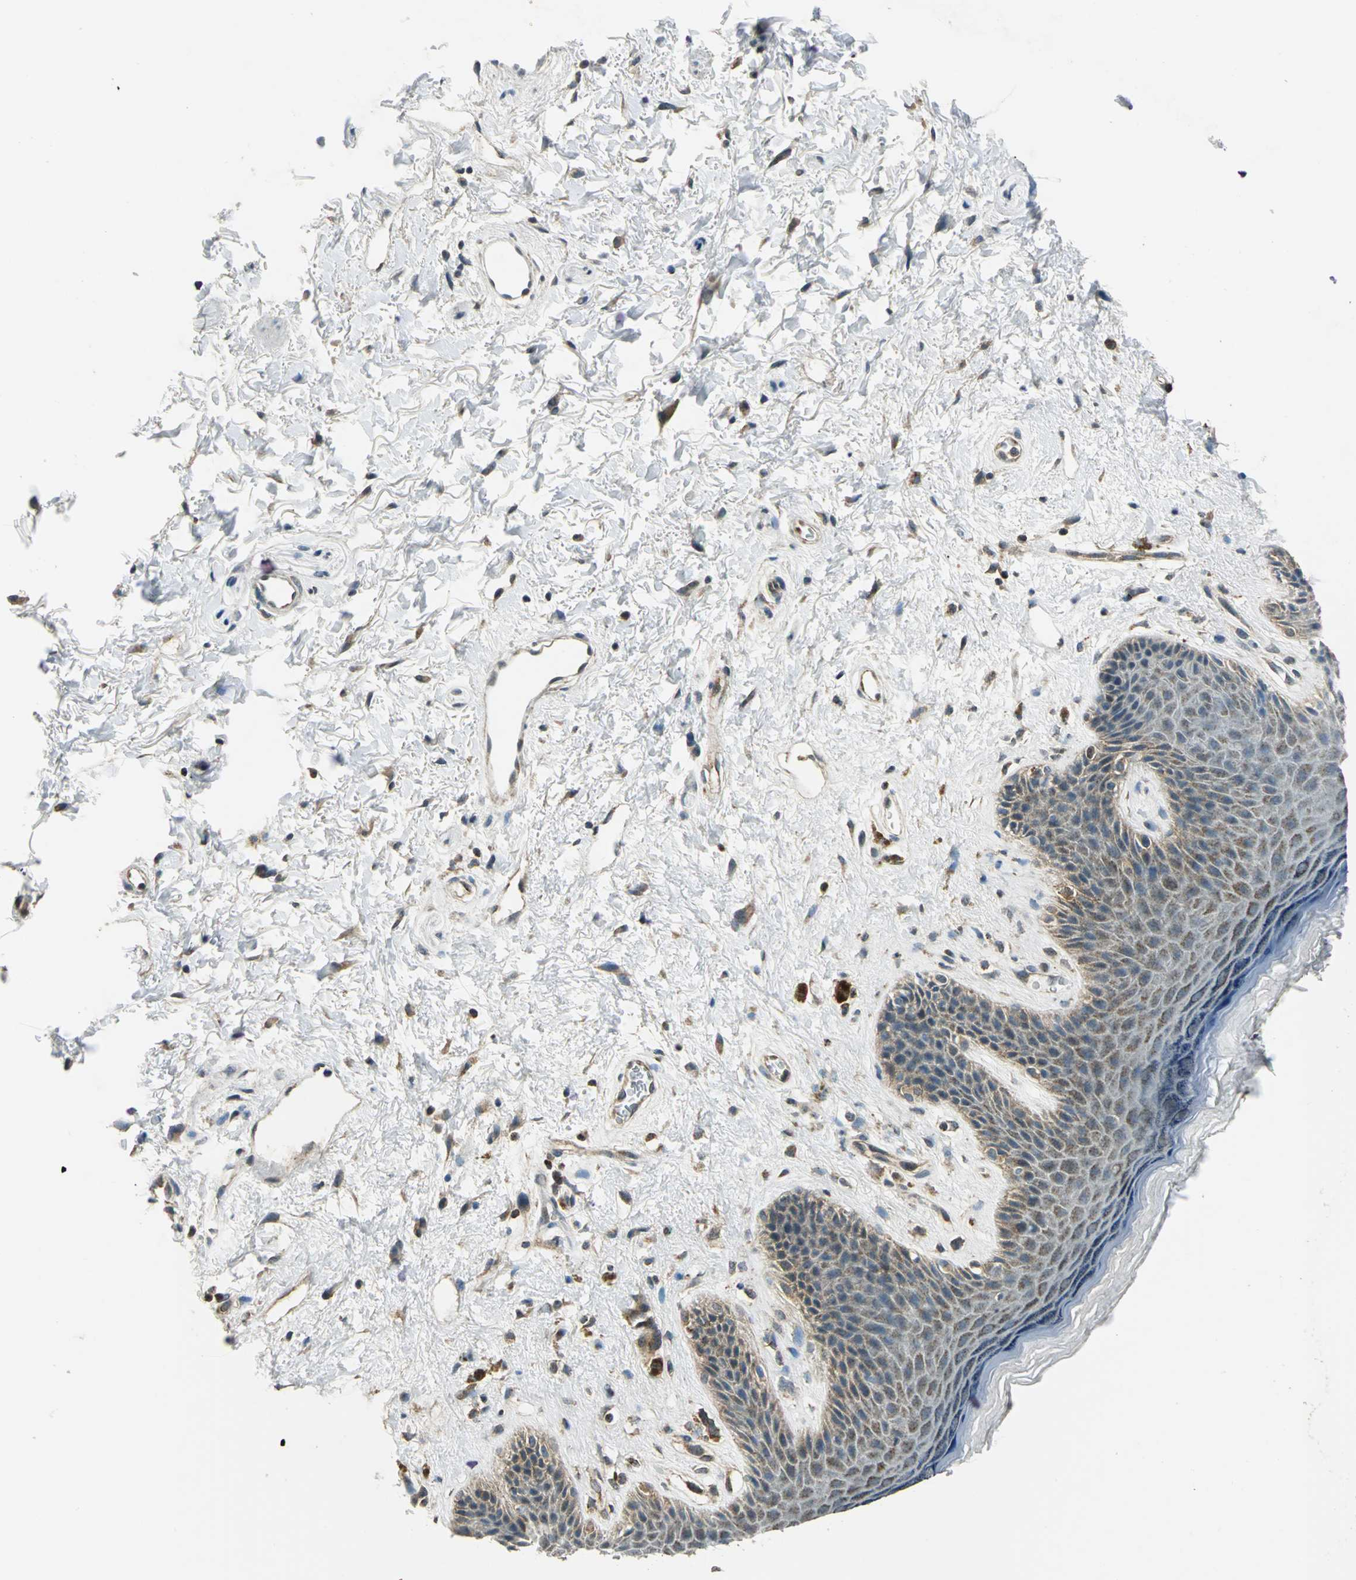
{"staining": {"intensity": "moderate", "quantity": ">75%", "location": "cytoplasmic/membranous"}, "tissue": "skin", "cell_type": "Epidermal cells", "image_type": "normal", "snomed": [{"axis": "morphology", "description": "Normal tissue, NOS"}, {"axis": "topography", "description": "Anal"}], "caption": "An image of human skin stained for a protein exhibits moderate cytoplasmic/membranous brown staining in epidermal cells. (DAB IHC with brightfield microscopy, high magnification).", "gene": "NUDT2", "patient": {"sex": "female", "age": 46}}